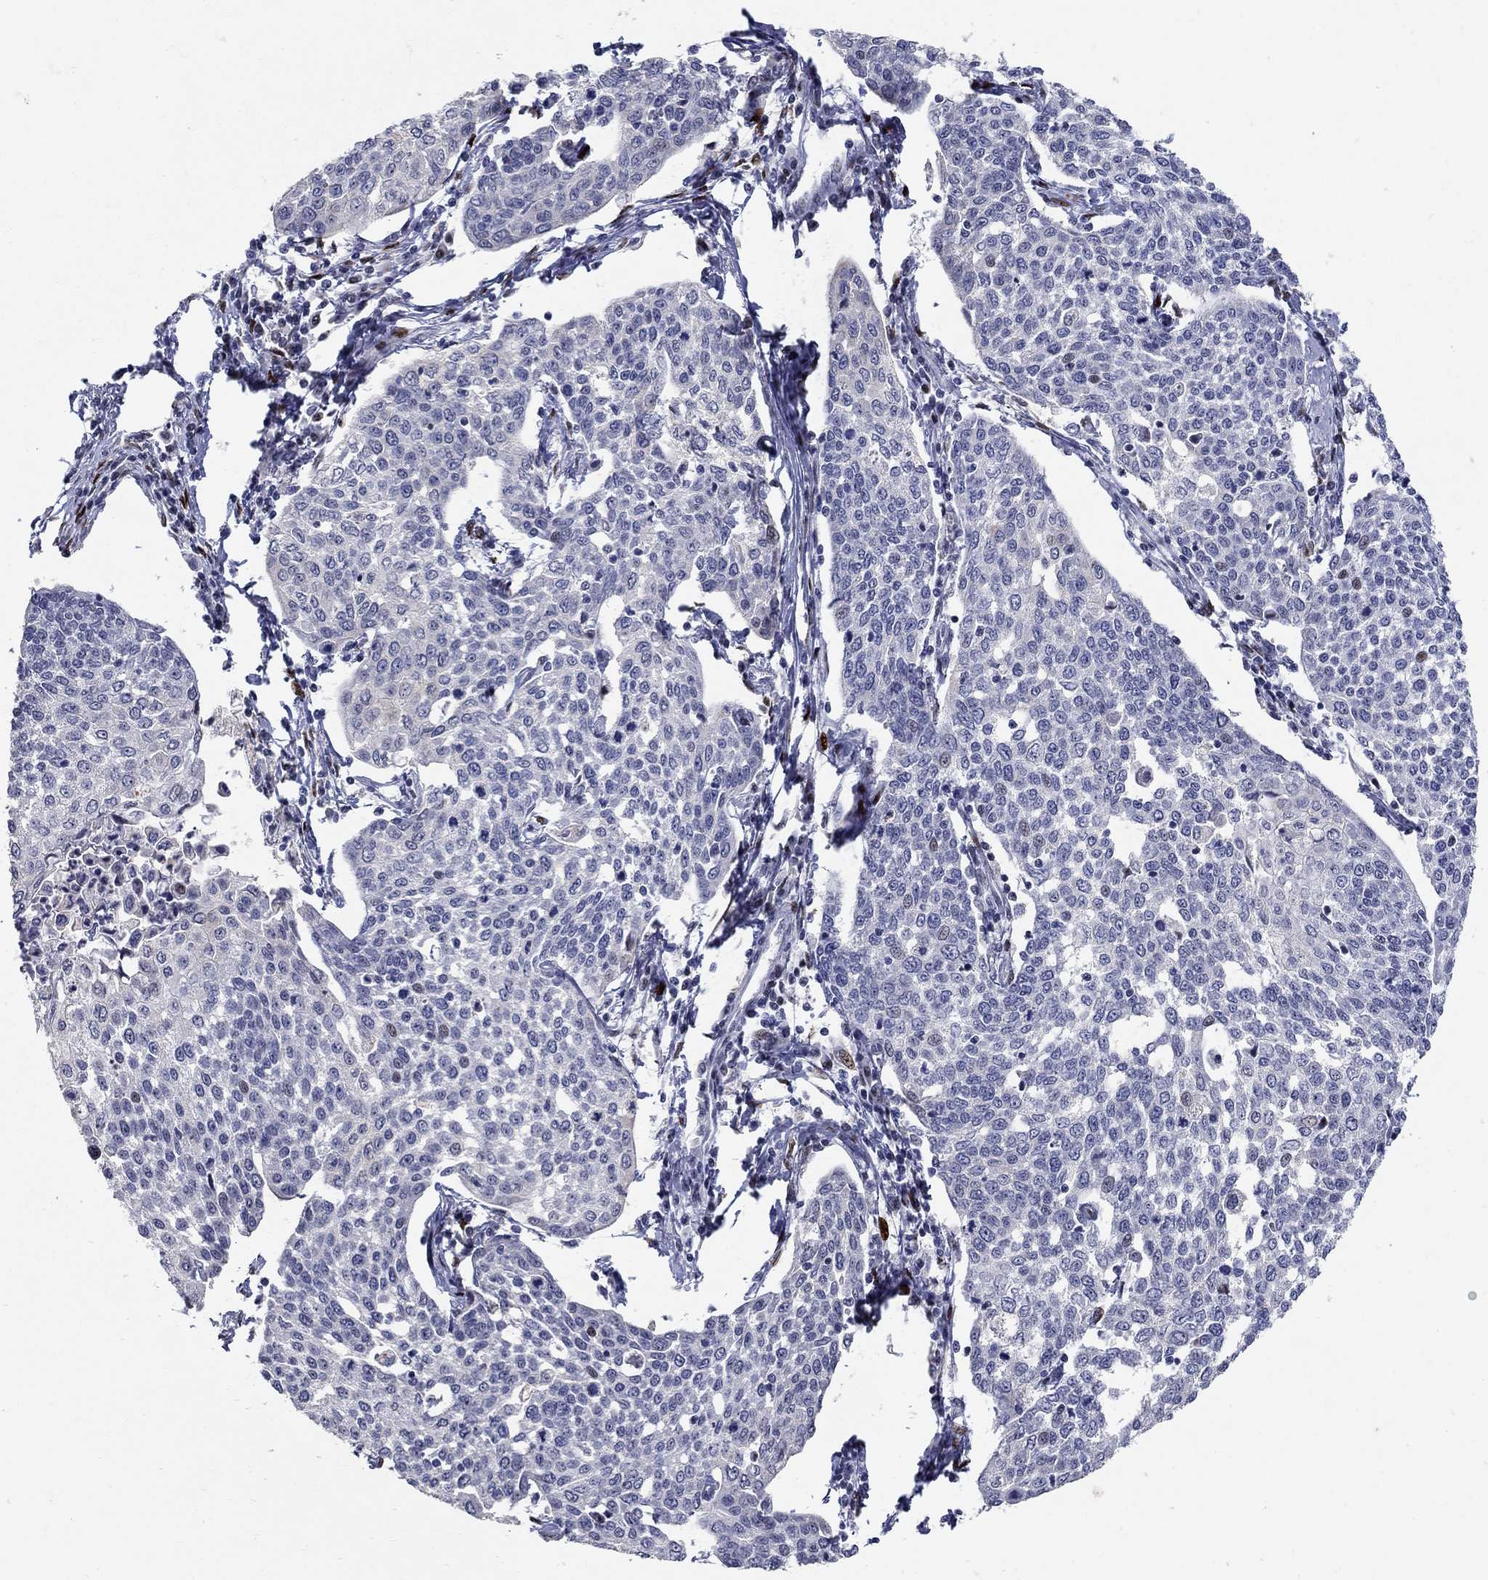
{"staining": {"intensity": "negative", "quantity": "none", "location": "none"}, "tissue": "cervical cancer", "cell_type": "Tumor cells", "image_type": "cancer", "snomed": [{"axis": "morphology", "description": "Squamous cell carcinoma, NOS"}, {"axis": "topography", "description": "Cervix"}], "caption": "The image displays no staining of tumor cells in squamous cell carcinoma (cervical).", "gene": "RAPGEF5", "patient": {"sex": "female", "age": 34}}